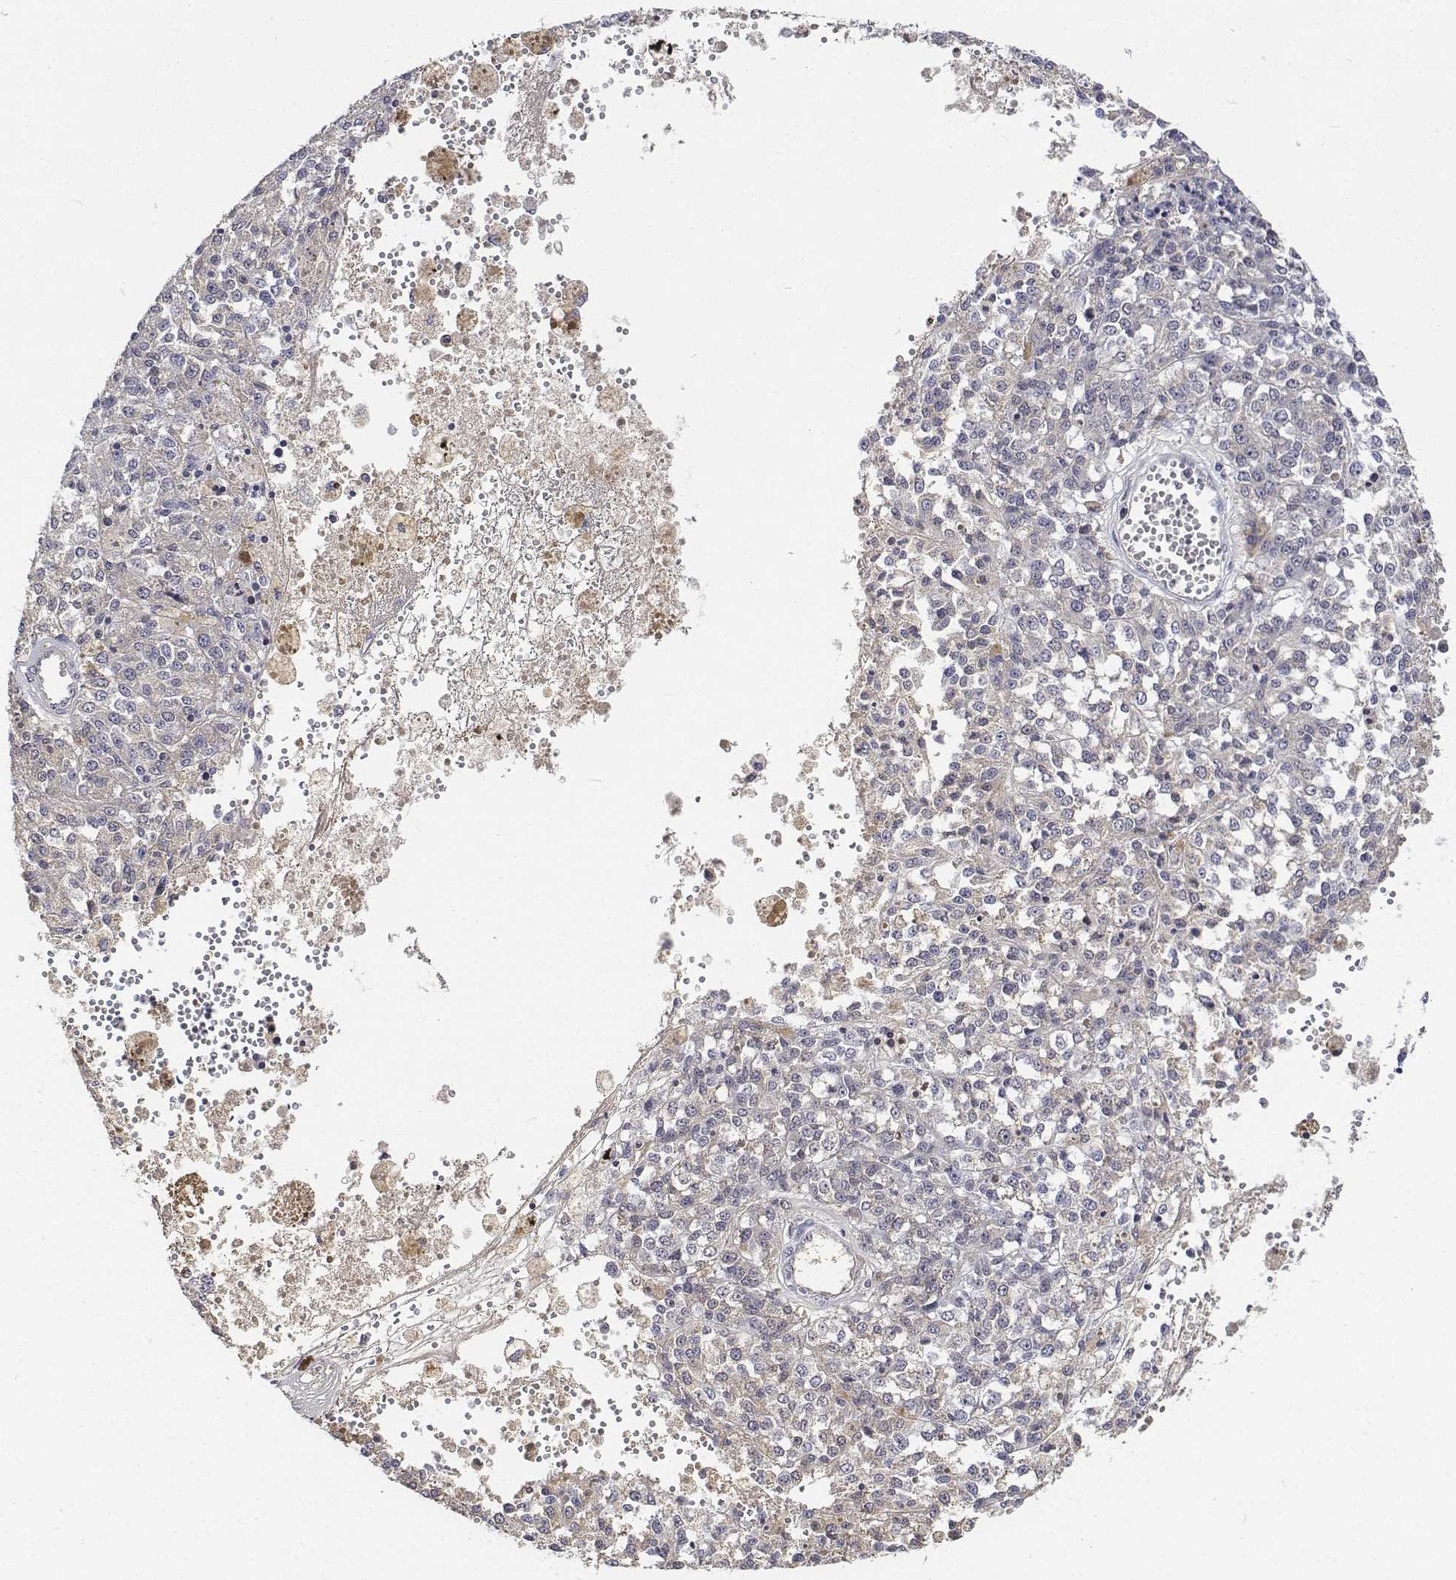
{"staining": {"intensity": "negative", "quantity": "none", "location": "none"}, "tissue": "melanoma", "cell_type": "Tumor cells", "image_type": "cancer", "snomed": [{"axis": "morphology", "description": "Malignant melanoma, Metastatic site"}, {"axis": "topography", "description": "Lymph node"}], "caption": "Malignant melanoma (metastatic site) was stained to show a protein in brown. There is no significant expression in tumor cells. The staining is performed using DAB (3,3'-diaminobenzidine) brown chromogen with nuclei counter-stained in using hematoxylin.", "gene": "ATRX", "patient": {"sex": "female", "age": 64}}